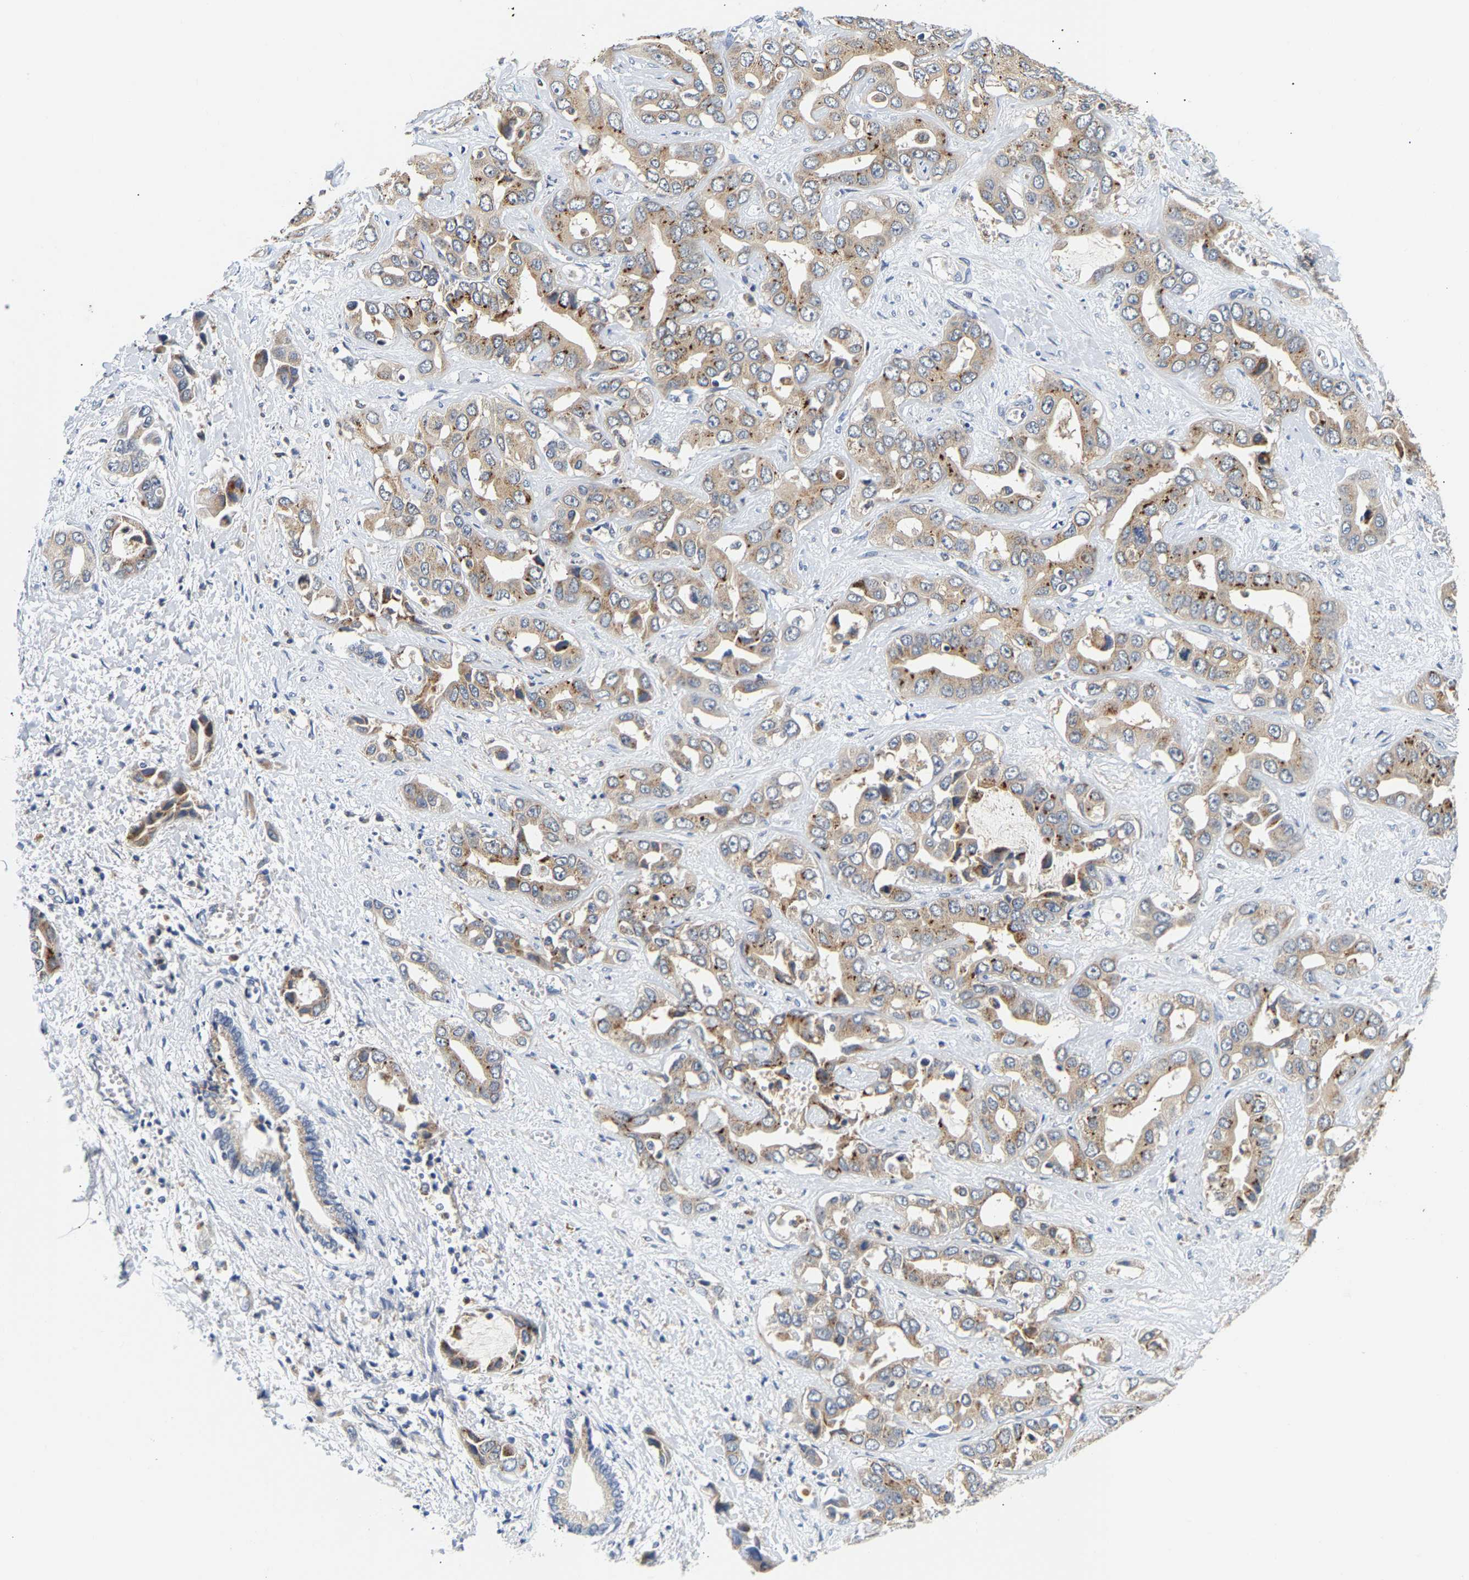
{"staining": {"intensity": "weak", "quantity": ">75%", "location": "cytoplasmic/membranous"}, "tissue": "liver cancer", "cell_type": "Tumor cells", "image_type": "cancer", "snomed": [{"axis": "morphology", "description": "Cholangiocarcinoma"}, {"axis": "topography", "description": "Liver"}], "caption": "Protein expression by immunohistochemistry (IHC) displays weak cytoplasmic/membranous expression in about >75% of tumor cells in cholangiocarcinoma (liver). (brown staining indicates protein expression, while blue staining denotes nuclei).", "gene": "PPID", "patient": {"sex": "female", "age": 52}}